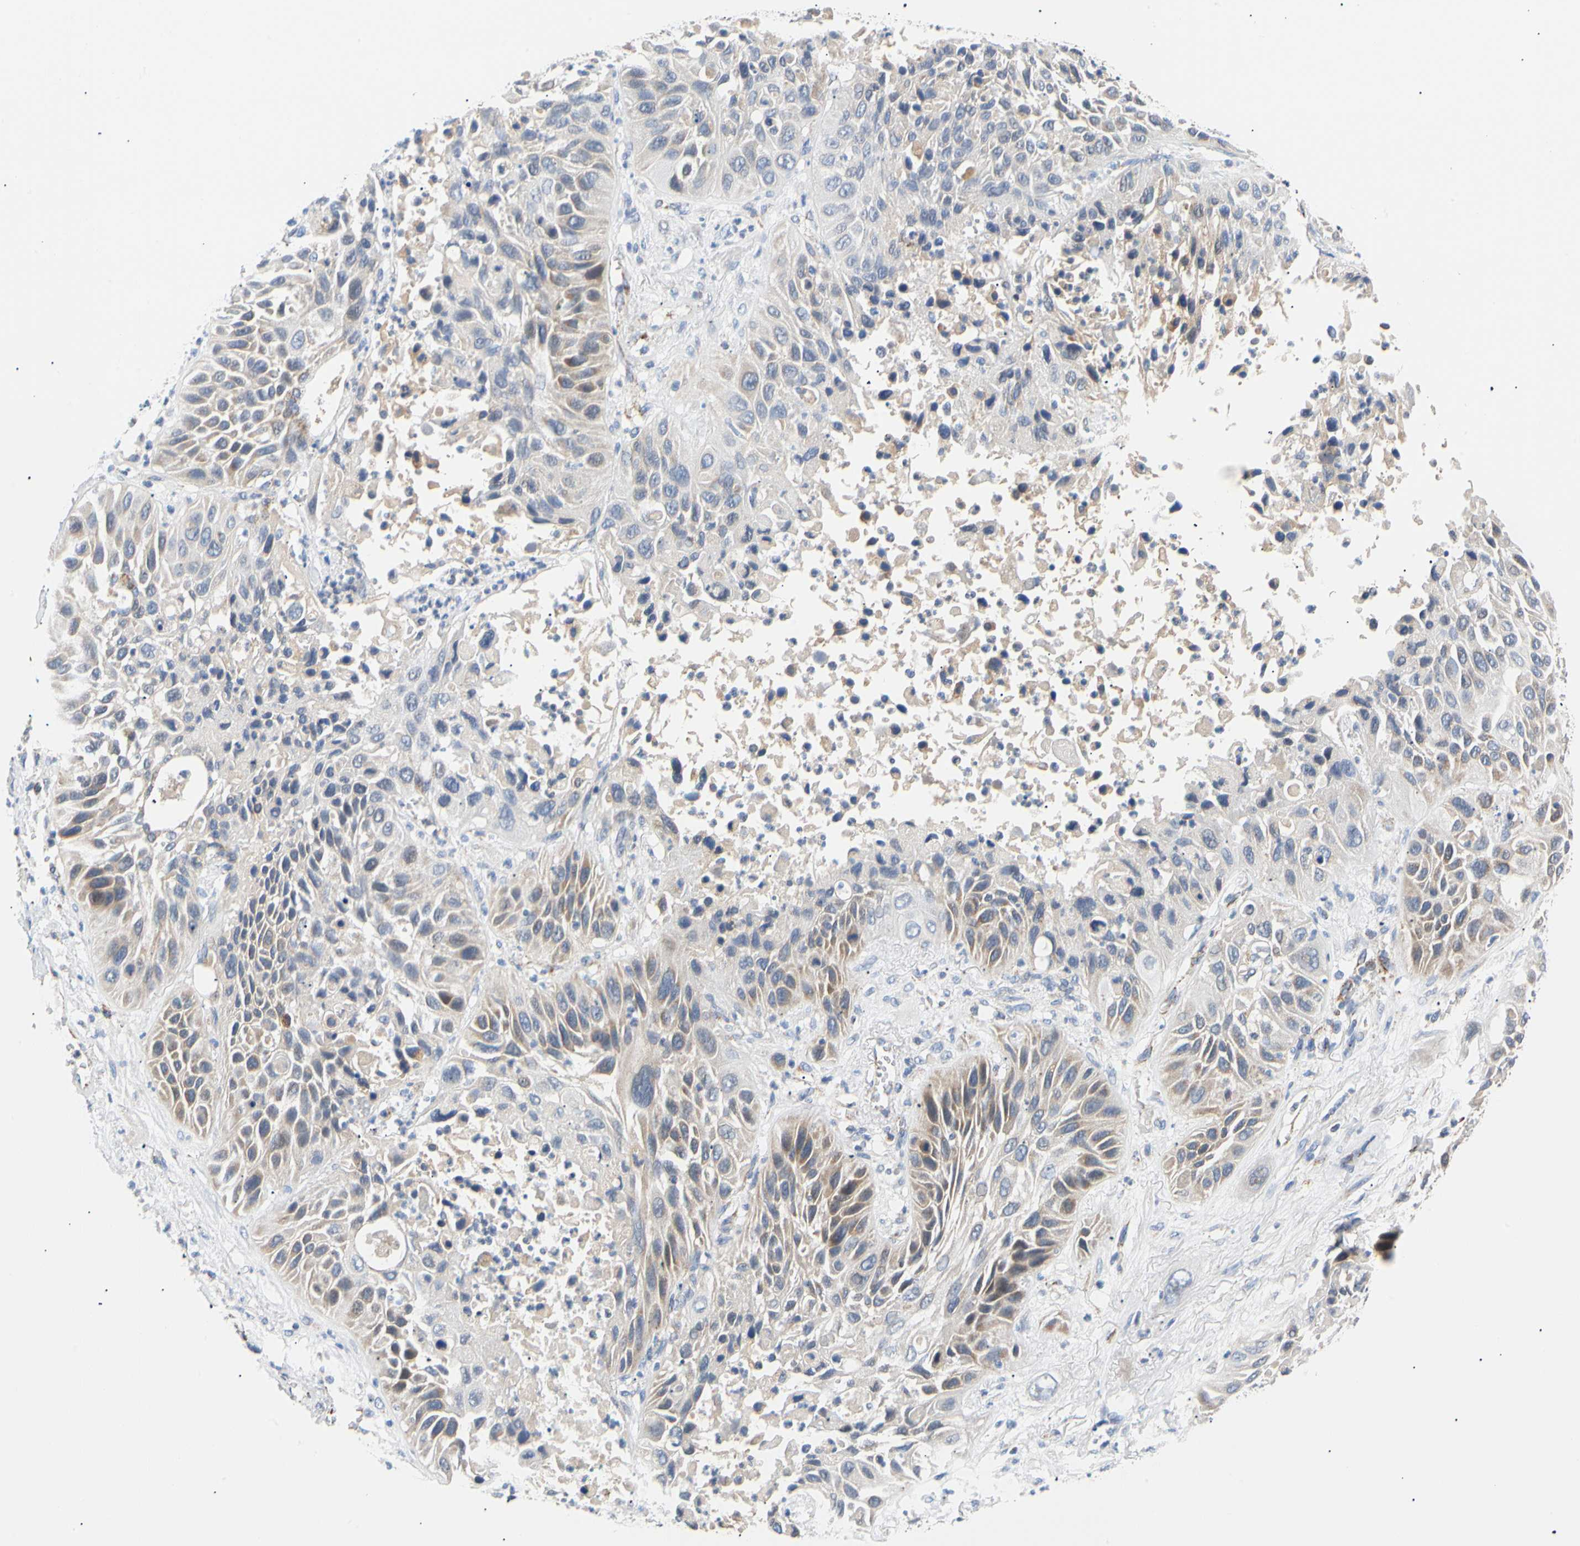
{"staining": {"intensity": "moderate", "quantity": "<25%", "location": "cytoplasmic/membranous"}, "tissue": "lung cancer", "cell_type": "Tumor cells", "image_type": "cancer", "snomed": [{"axis": "morphology", "description": "Squamous cell carcinoma, NOS"}, {"axis": "topography", "description": "Lung"}], "caption": "High-power microscopy captured an immunohistochemistry histopathology image of lung cancer, revealing moderate cytoplasmic/membranous expression in approximately <25% of tumor cells. (DAB IHC, brown staining for protein, blue staining for nuclei).", "gene": "ACAT1", "patient": {"sex": "female", "age": 76}}